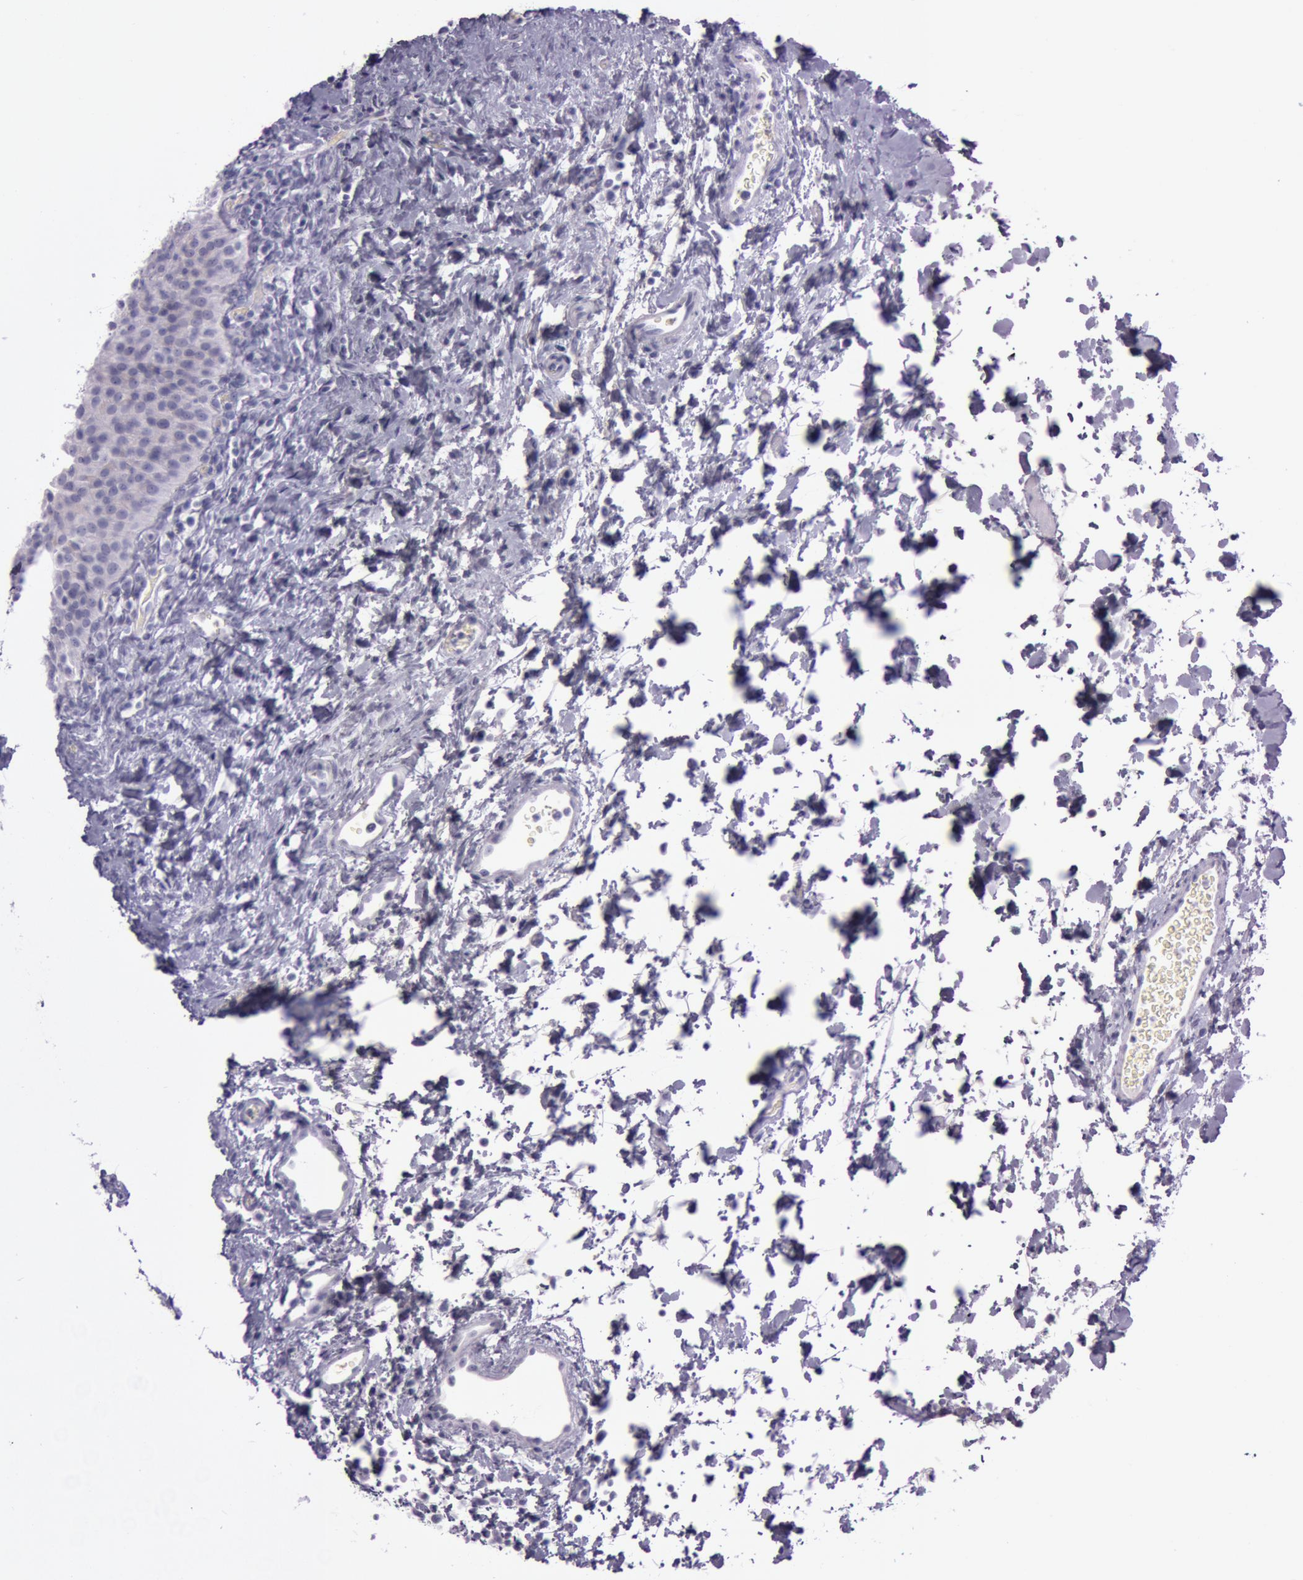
{"staining": {"intensity": "negative", "quantity": "none", "location": "none"}, "tissue": "urinary bladder", "cell_type": "Urothelial cells", "image_type": "normal", "snomed": [{"axis": "morphology", "description": "Normal tissue, NOS"}, {"axis": "topography", "description": "Urinary bladder"}], "caption": "There is no significant expression in urothelial cells of urinary bladder.", "gene": "FOLH1", "patient": {"sex": "male", "age": 51}}